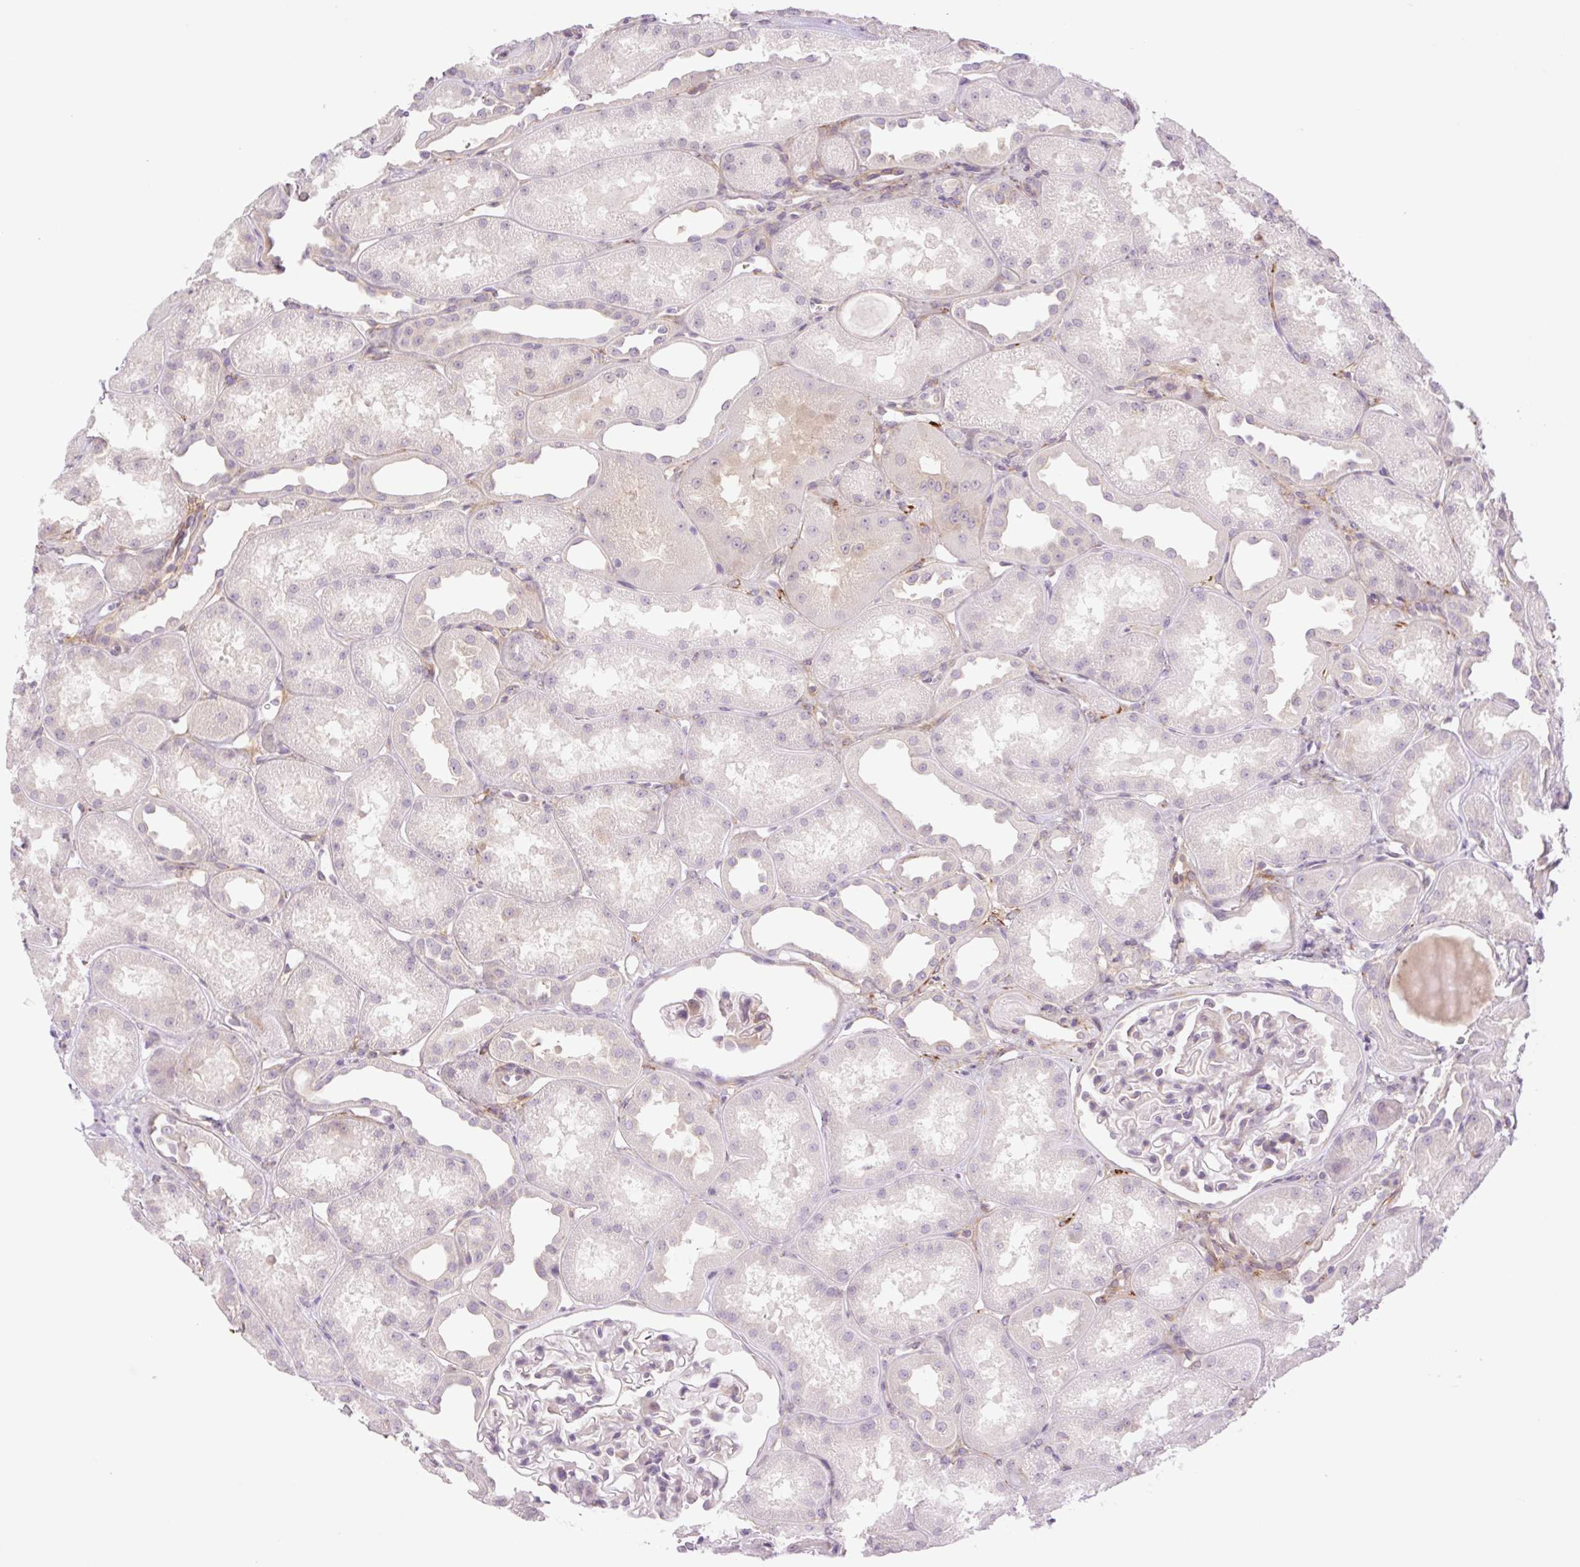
{"staining": {"intensity": "negative", "quantity": "none", "location": "none"}, "tissue": "kidney", "cell_type": "Cells in glomeruli", "image_type": "normal", "snomed": [{"axis": "morphology", "description": "Normal tissue, NOS"}, {"axis": "topography", "description": "Kidney"}], "caption": "IHC of benign kidney shows no positivity in cells in glomeruli.", "gene": "COL5A1", "patient": {"sex": "male", "age": 61}}